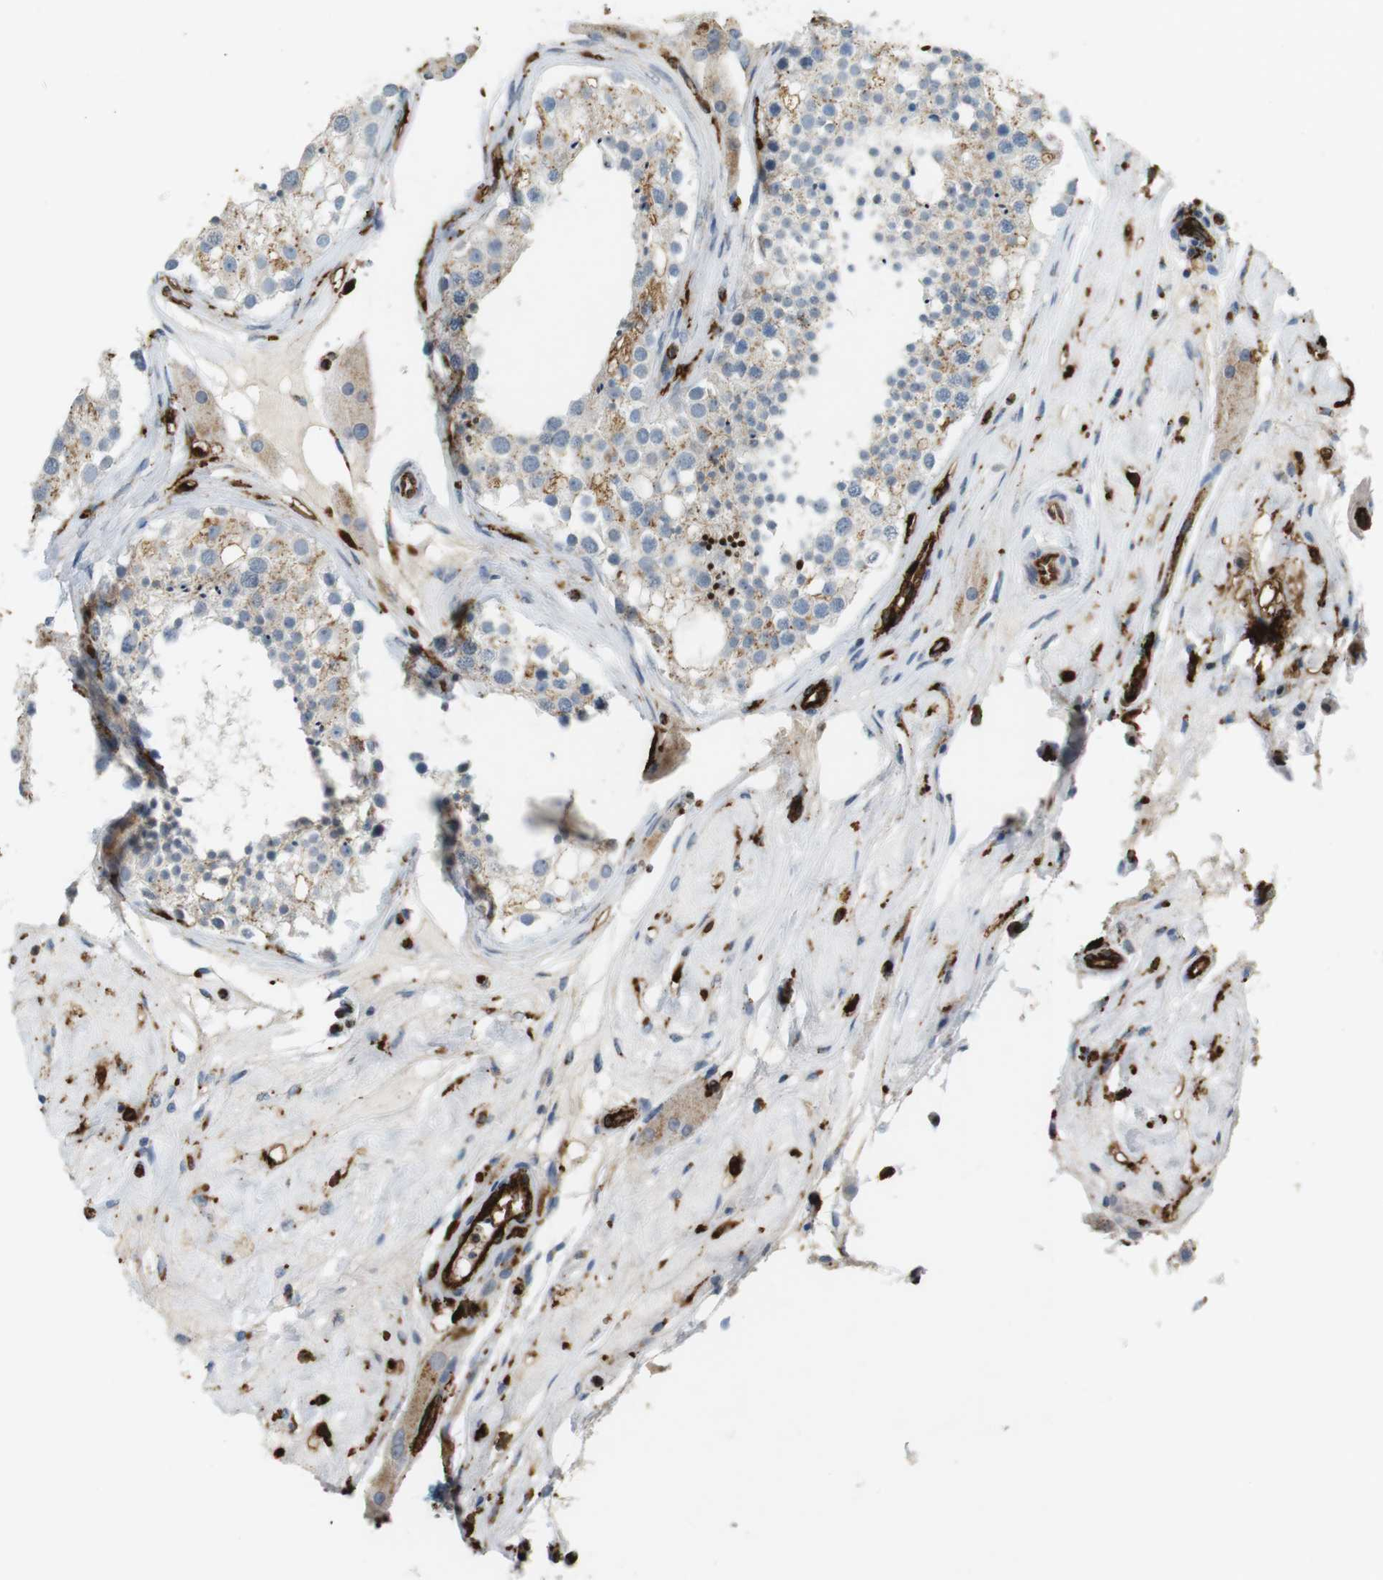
{"staining": {"intensity": "weak", "quantity": "25%-75%", "location": "cytoplasmic/membranous"}, "tissue": "testis", "cell_type": "Cells in seminiferous ducts", "image_type": "normal", "snomed": [{"axis": "morphology", "description": "Normal tissue, NOS"}, {"axis": "topography", "description": "Testis"}], "caption": "Human testis stained for a protein (brown) reveals weak cytoplasmic/membranous positive expression in approximately 25%-75% of cells in seminiferous ducts.", "gene": "HLA", "patient": {"sex": "male", "age": 68}}